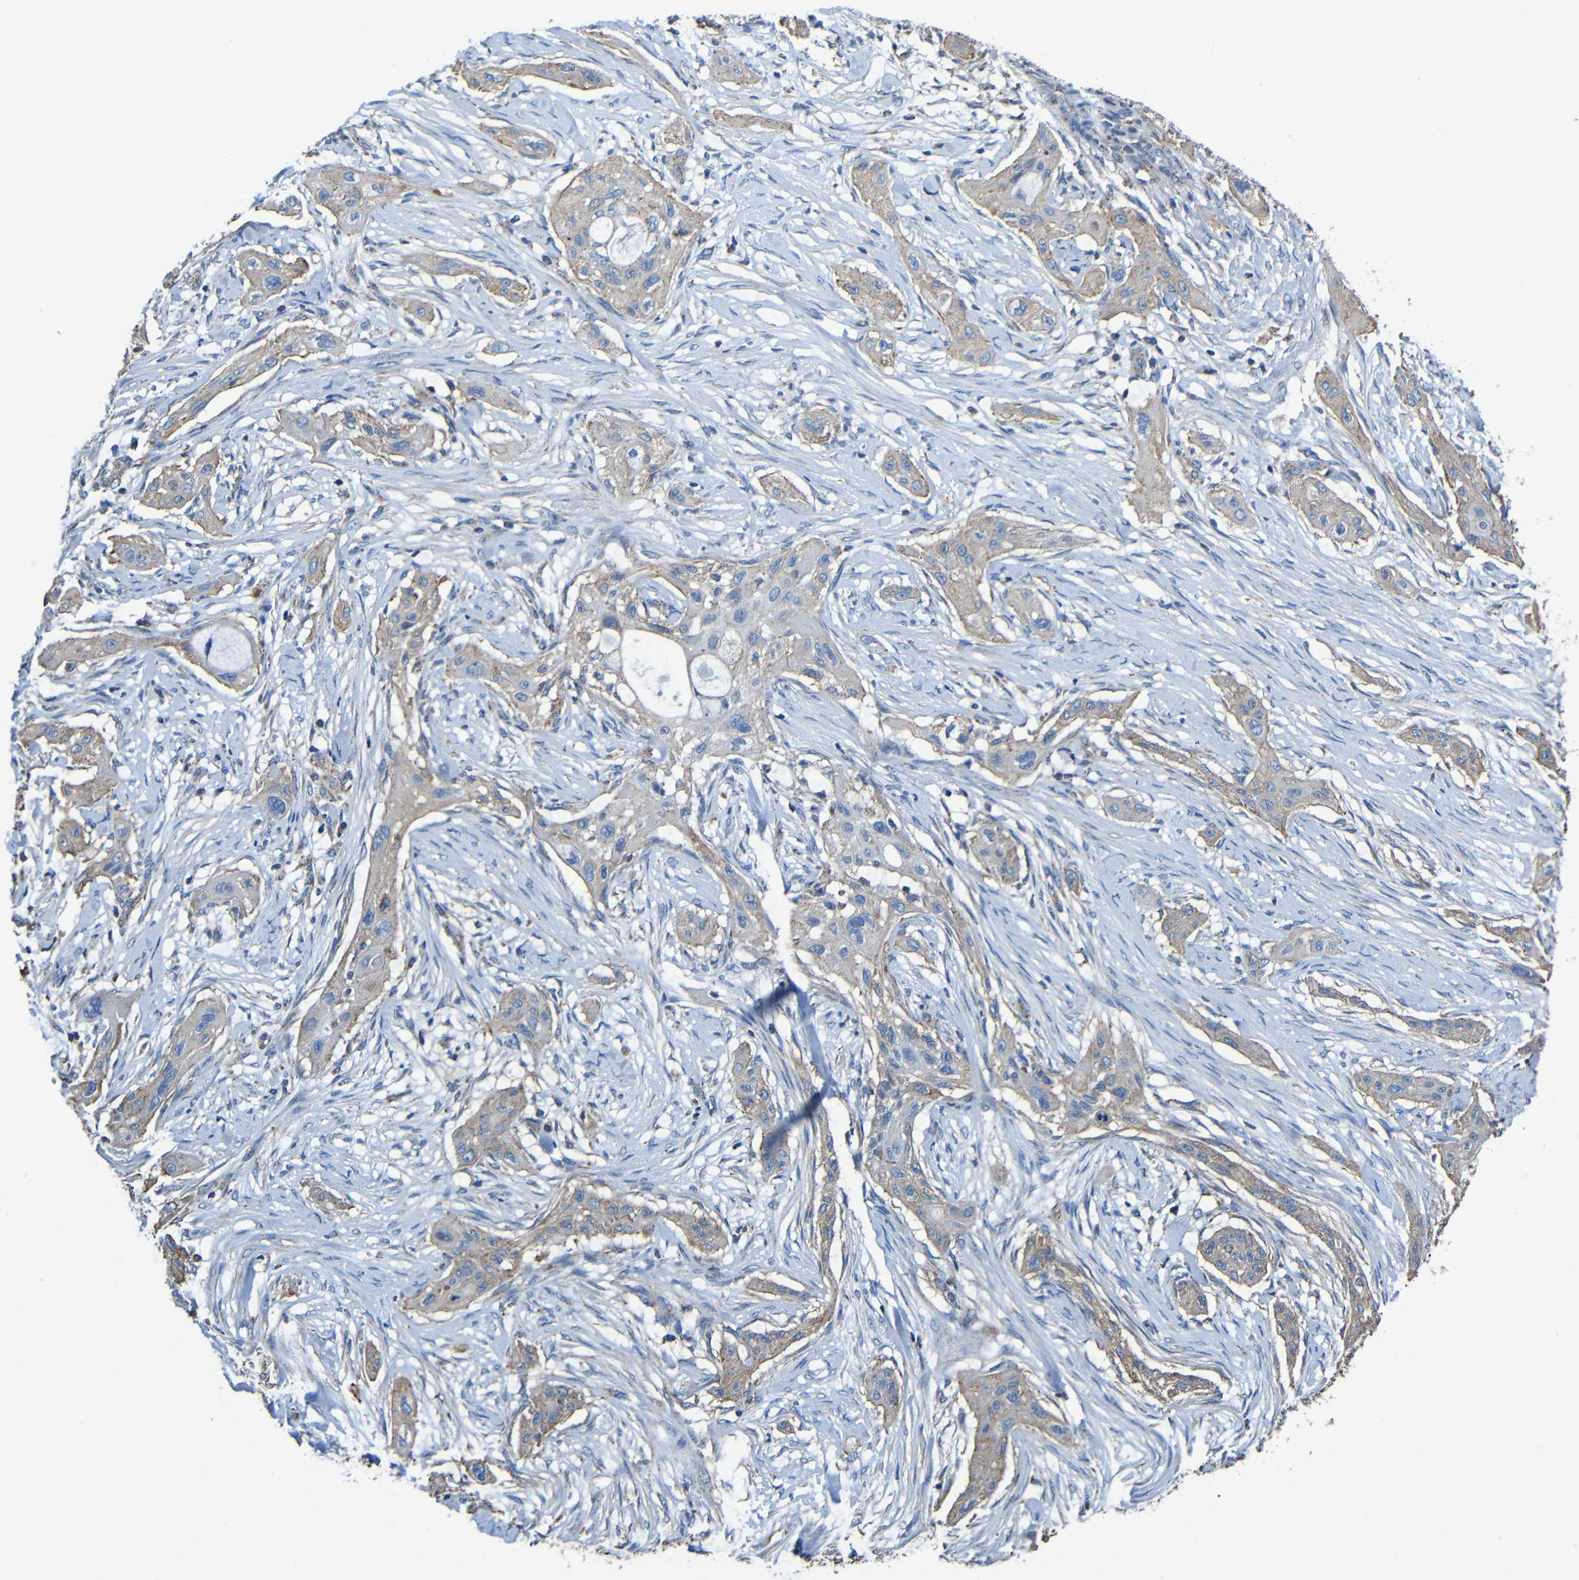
{"staining": {"intensity": "weak", "quantity": ">75%", "location": "cytoplasmic/membranous"}, "tissue": "lung cancer", "cell_type": "Tumor cells", "image_type": "cancer", "snomed": [{"axis": "morphology", "description": "Squamous cell carcinoma, NOS"}, {"axis": "topography", "description": "Lung"}], "caption": "The micrograph shows immunohistochemical staining of lung squamous cell carcinoma. There is weak cytoplasmic/membranous expression is appreciated in about >75% of tumor cells.", "gene": "INTS6L", "patient": {"sex": "female", "age": 47}}